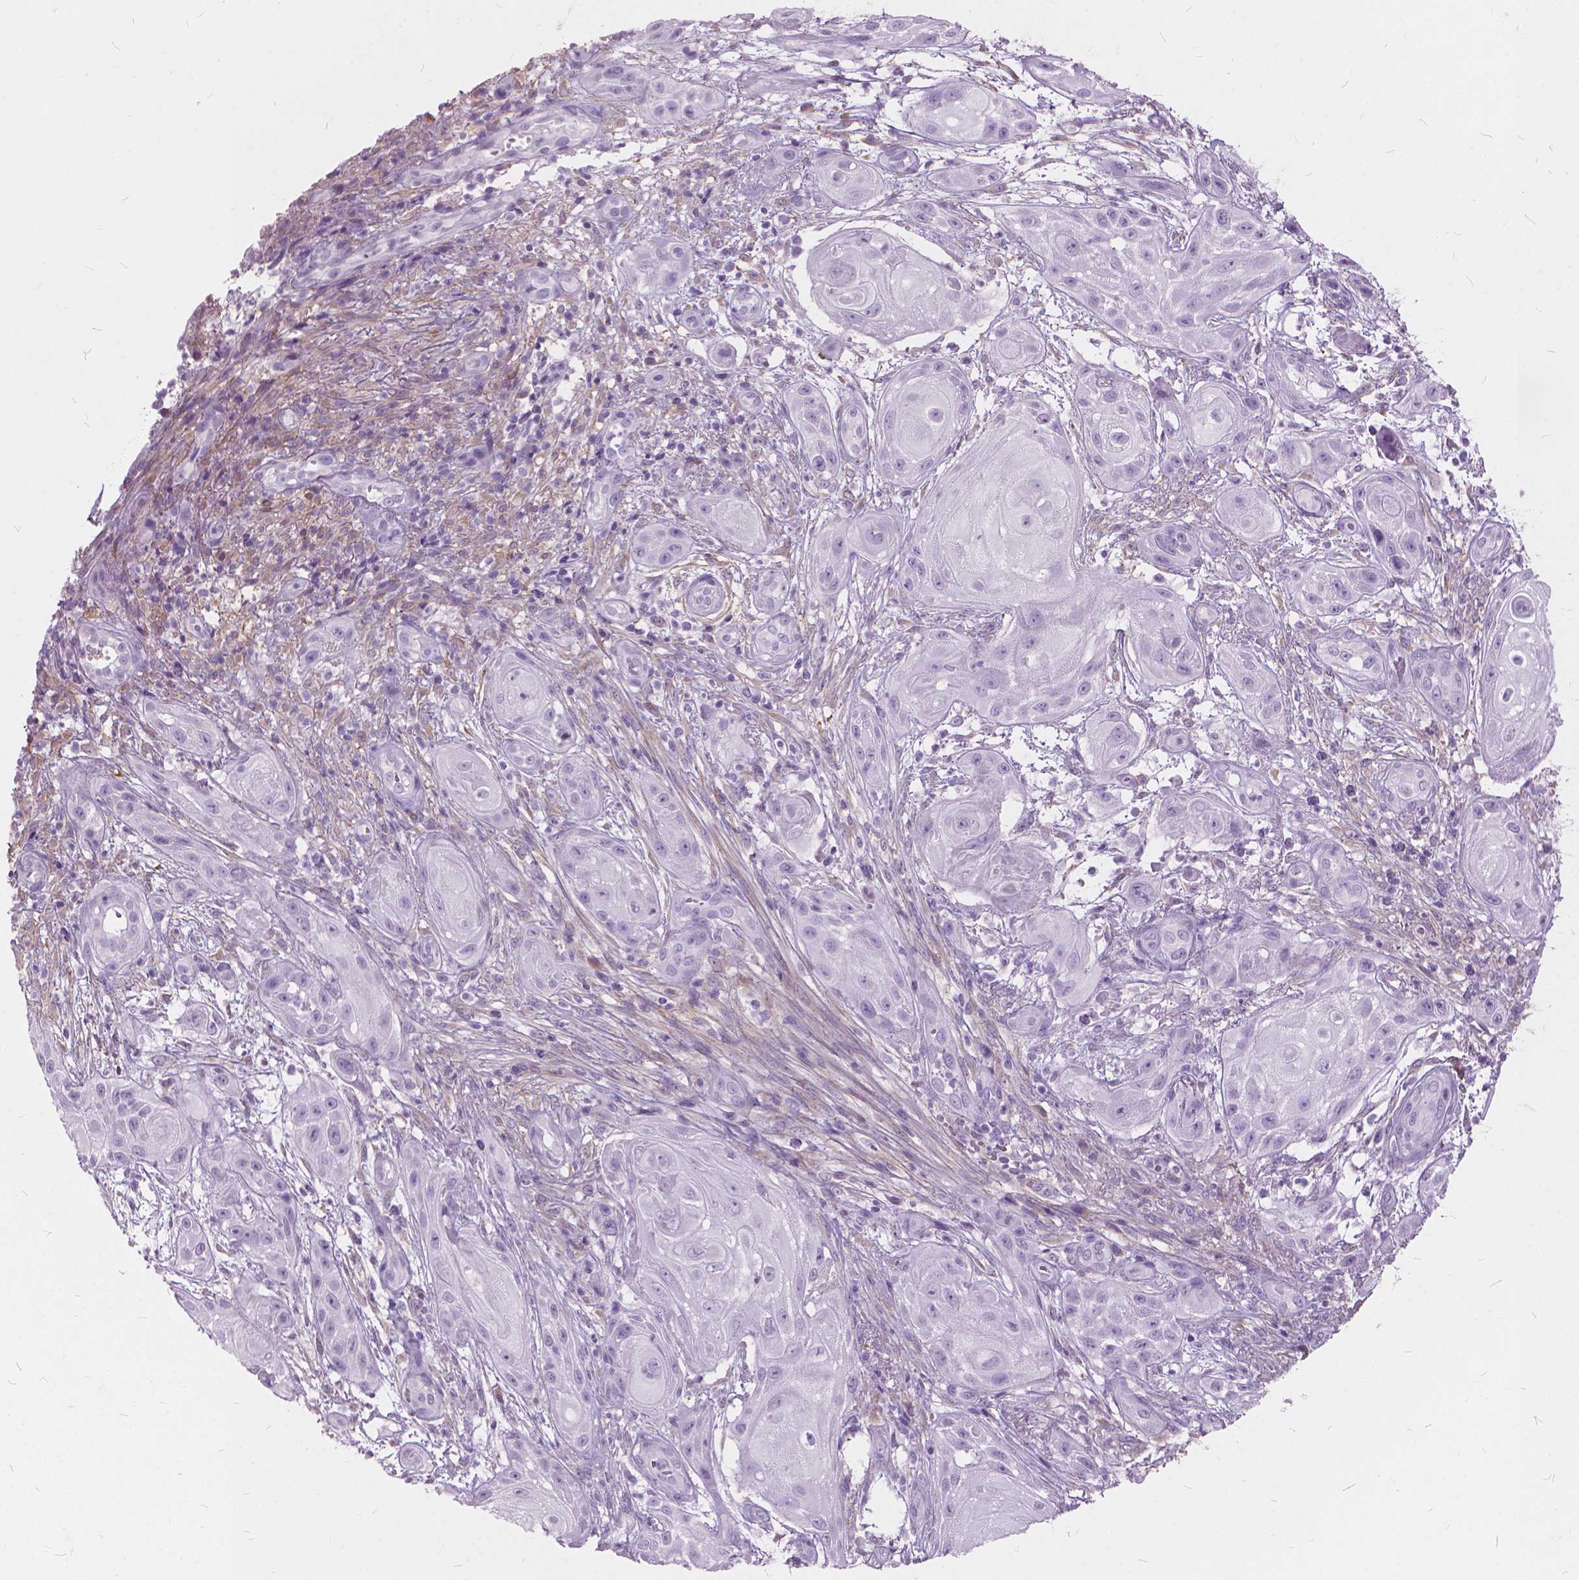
{"staining": {"intensity": "negative", "quantity": "none", "location": "none"}, "tissue": "skin cancer", "cell_type": "Tumor cells", "image_type": "cancer", "snomed": [{"axis": "morphology", "description": "Squamous cell carcinoma, NOS"}, {"axis": "topography", "description": "Skin"}], "caption": "The immunohistochemistry photomicrograph has no significant expression in tumor cells of skin cancer (squamous cell carcinoma) tissue.", "gene": "DNM1", "patient": {"sex": "male", "age": 62}}